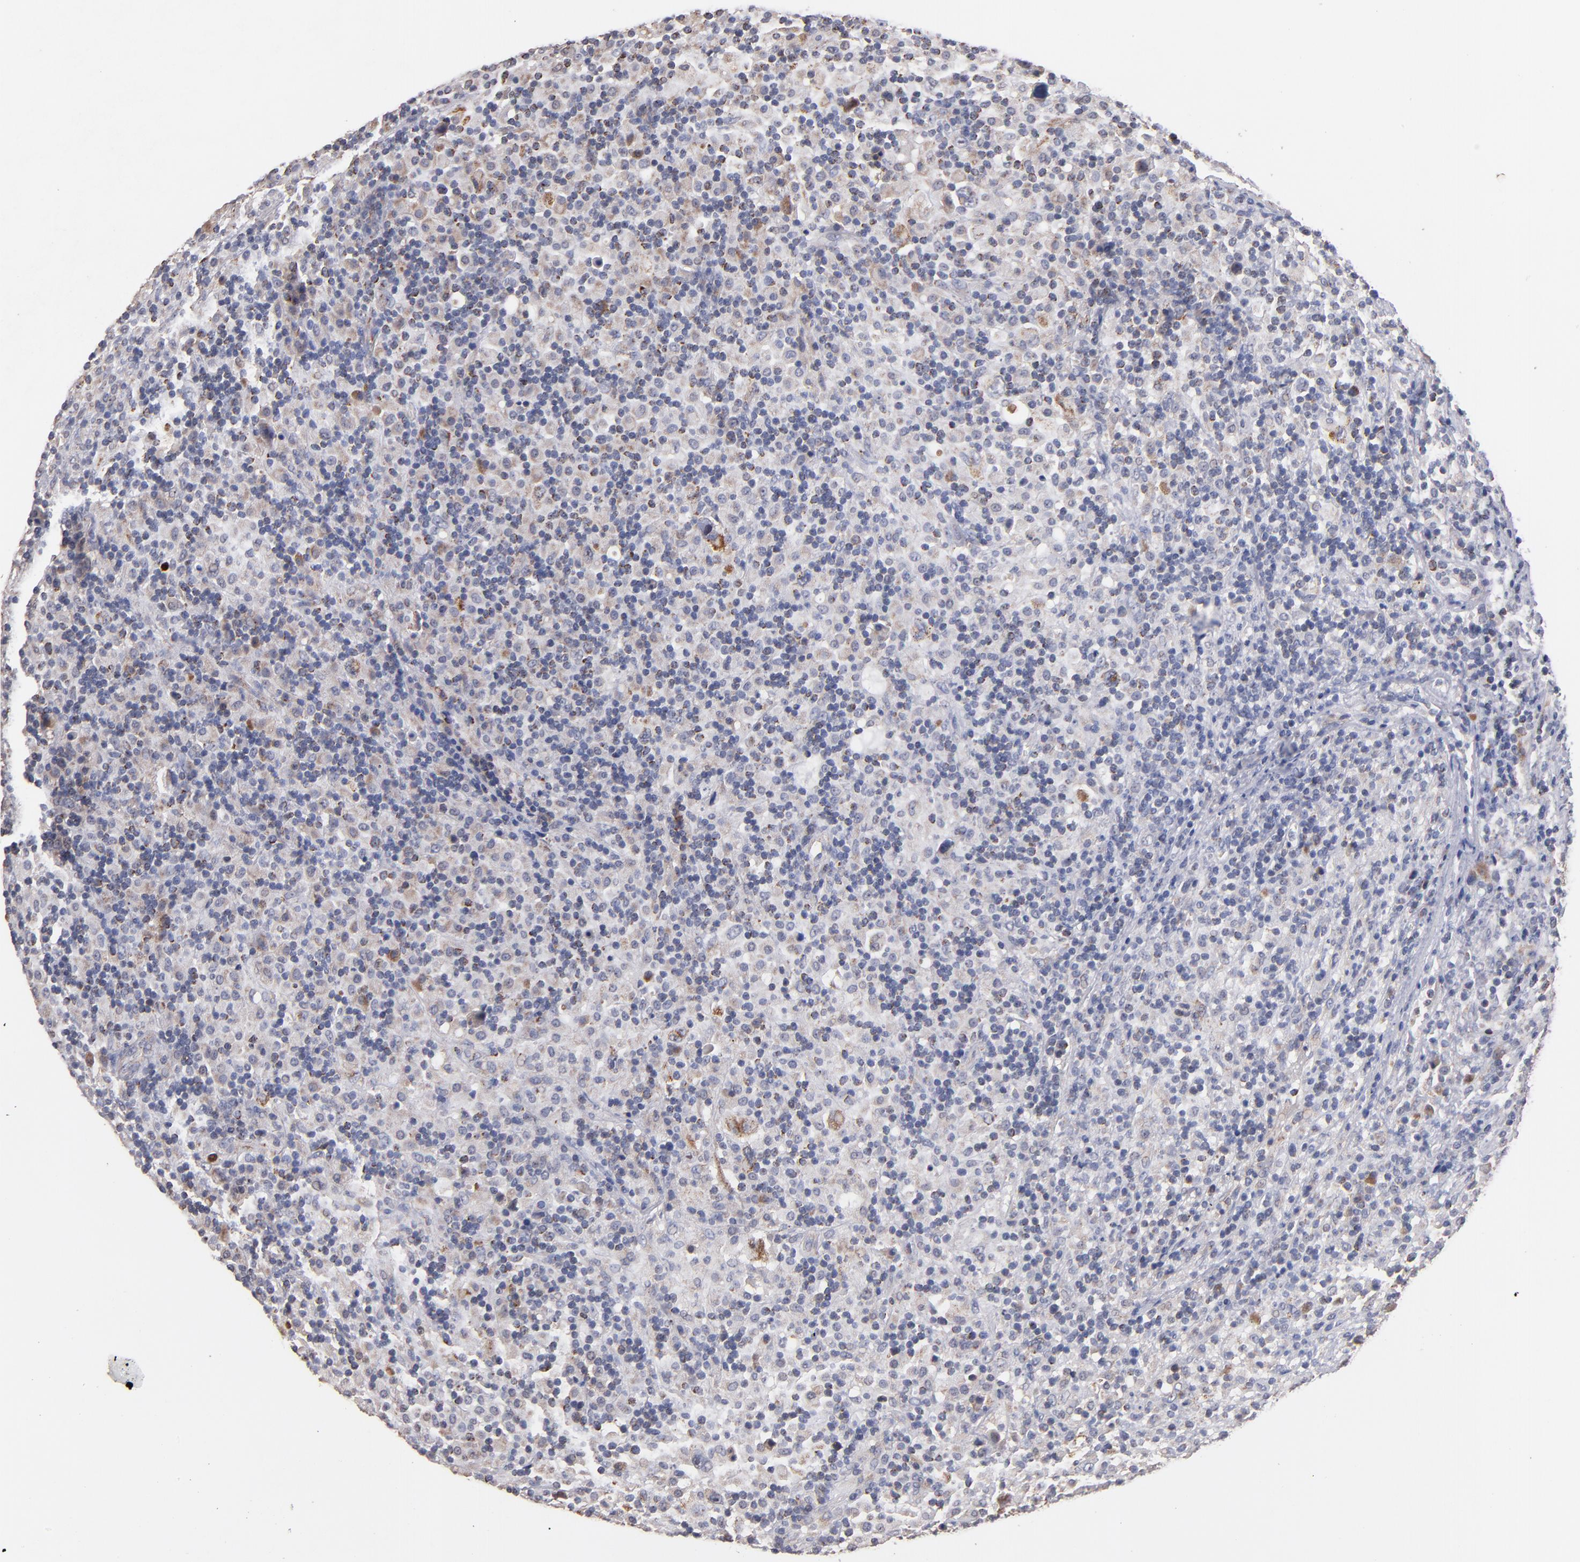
{"staining": {"intensity": "moderate", "quantity": "<25%", "location": "cytoplasmic/membranous"}, "tissue": "lymphoma", "cell_type": "Tumor cells", "image_type": "cancer", "snomed": [{"axis": "morphology", "description": "Hodgkin's disease, NOS"}, {"axis": "topography", "description": "Lymph node"}], "caption": "Tumor cells show low levels of moderate cytoplasmic/membranous expression in about <25% of cells in human lymphoma.", "gene": "DIABLO", "patient": {"sex": "male", "age": 46}}